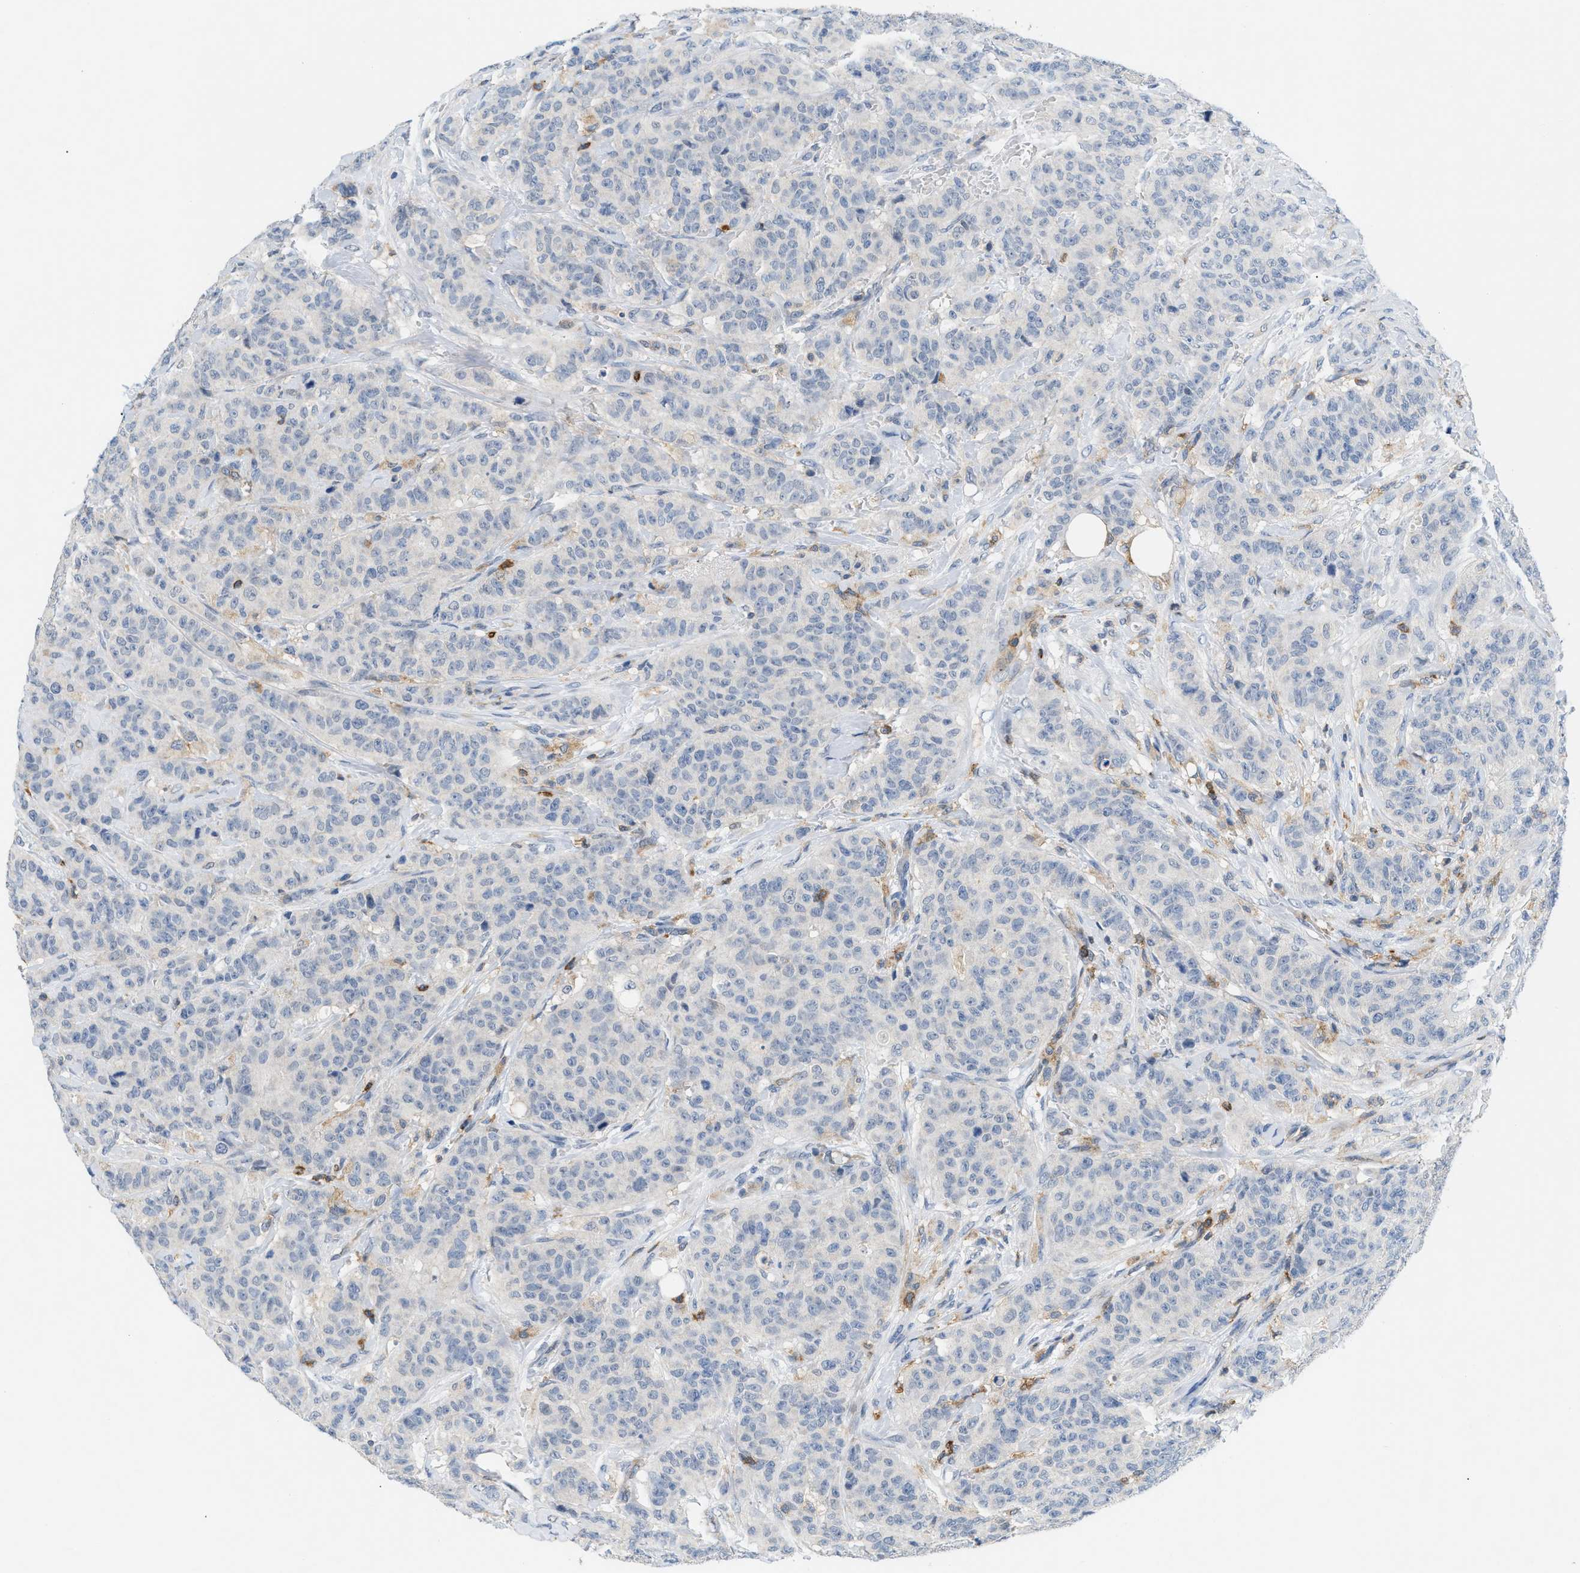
{"staining": {"intensity": "negative", "quantity": "none", "location": "none"}, "tissue": "breast cancer", "cell_type": "Tumor cells", "image_type": "cancer", "snomed": [{"axis": "morphology", "description": "Normal tissue, NOS"}, {"axis": "morphology", "description": "Duct carcinoma"}, {"axis": "topography", "description": "Breast"}], "caption": "Immunohistochemistry of human breast cancer (intraductal carcinoma) reveals no positivity in tumor cells.", "gene": "INPP5D", "patient": {"sex": "female", "age": 40}}